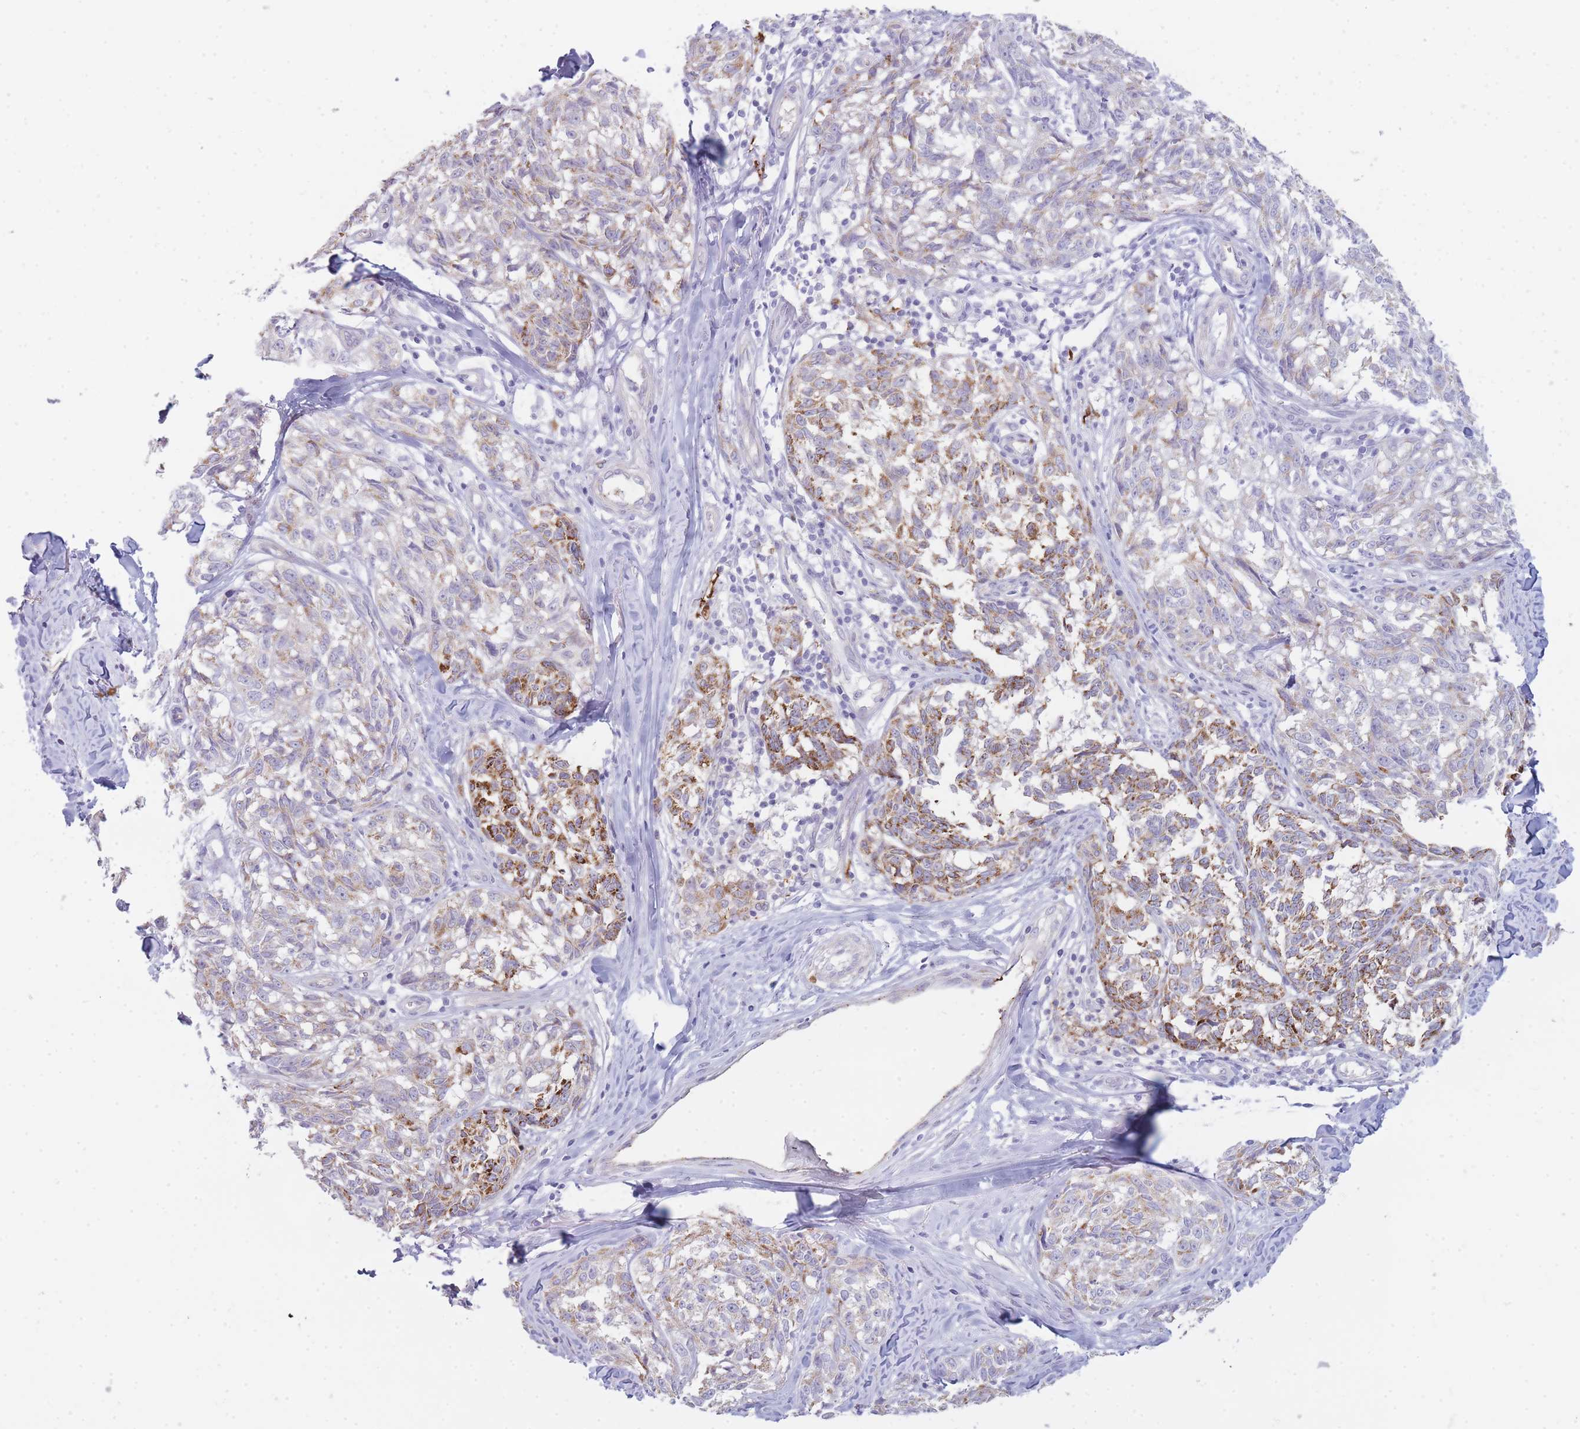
{"staining": {"intensity": "moderate", "quantity": "25%-75%", "location": "cytoplasmic/membranous"}, "tissue": "melanoma", "cell_type": "Tumor cells", "image_type": "cancer", "snomed": [{"axis": "morphology", "description": "Normal tissue, NOS"}, {"axis": "morphology", "description": "Malignant melanoma, NOS"}, {"axis": "topography", "description": "Skin"}], "caption": "IHC histopathology image of human malignant melanoma stained for a protein (brown), which demonstrates medium levels of moderate cytoplasmic/membranous positivity in approximately 25%-75% of tumor cells.", "gene": "UTP14A", "patient": {"sex": "female", "age": 64}}